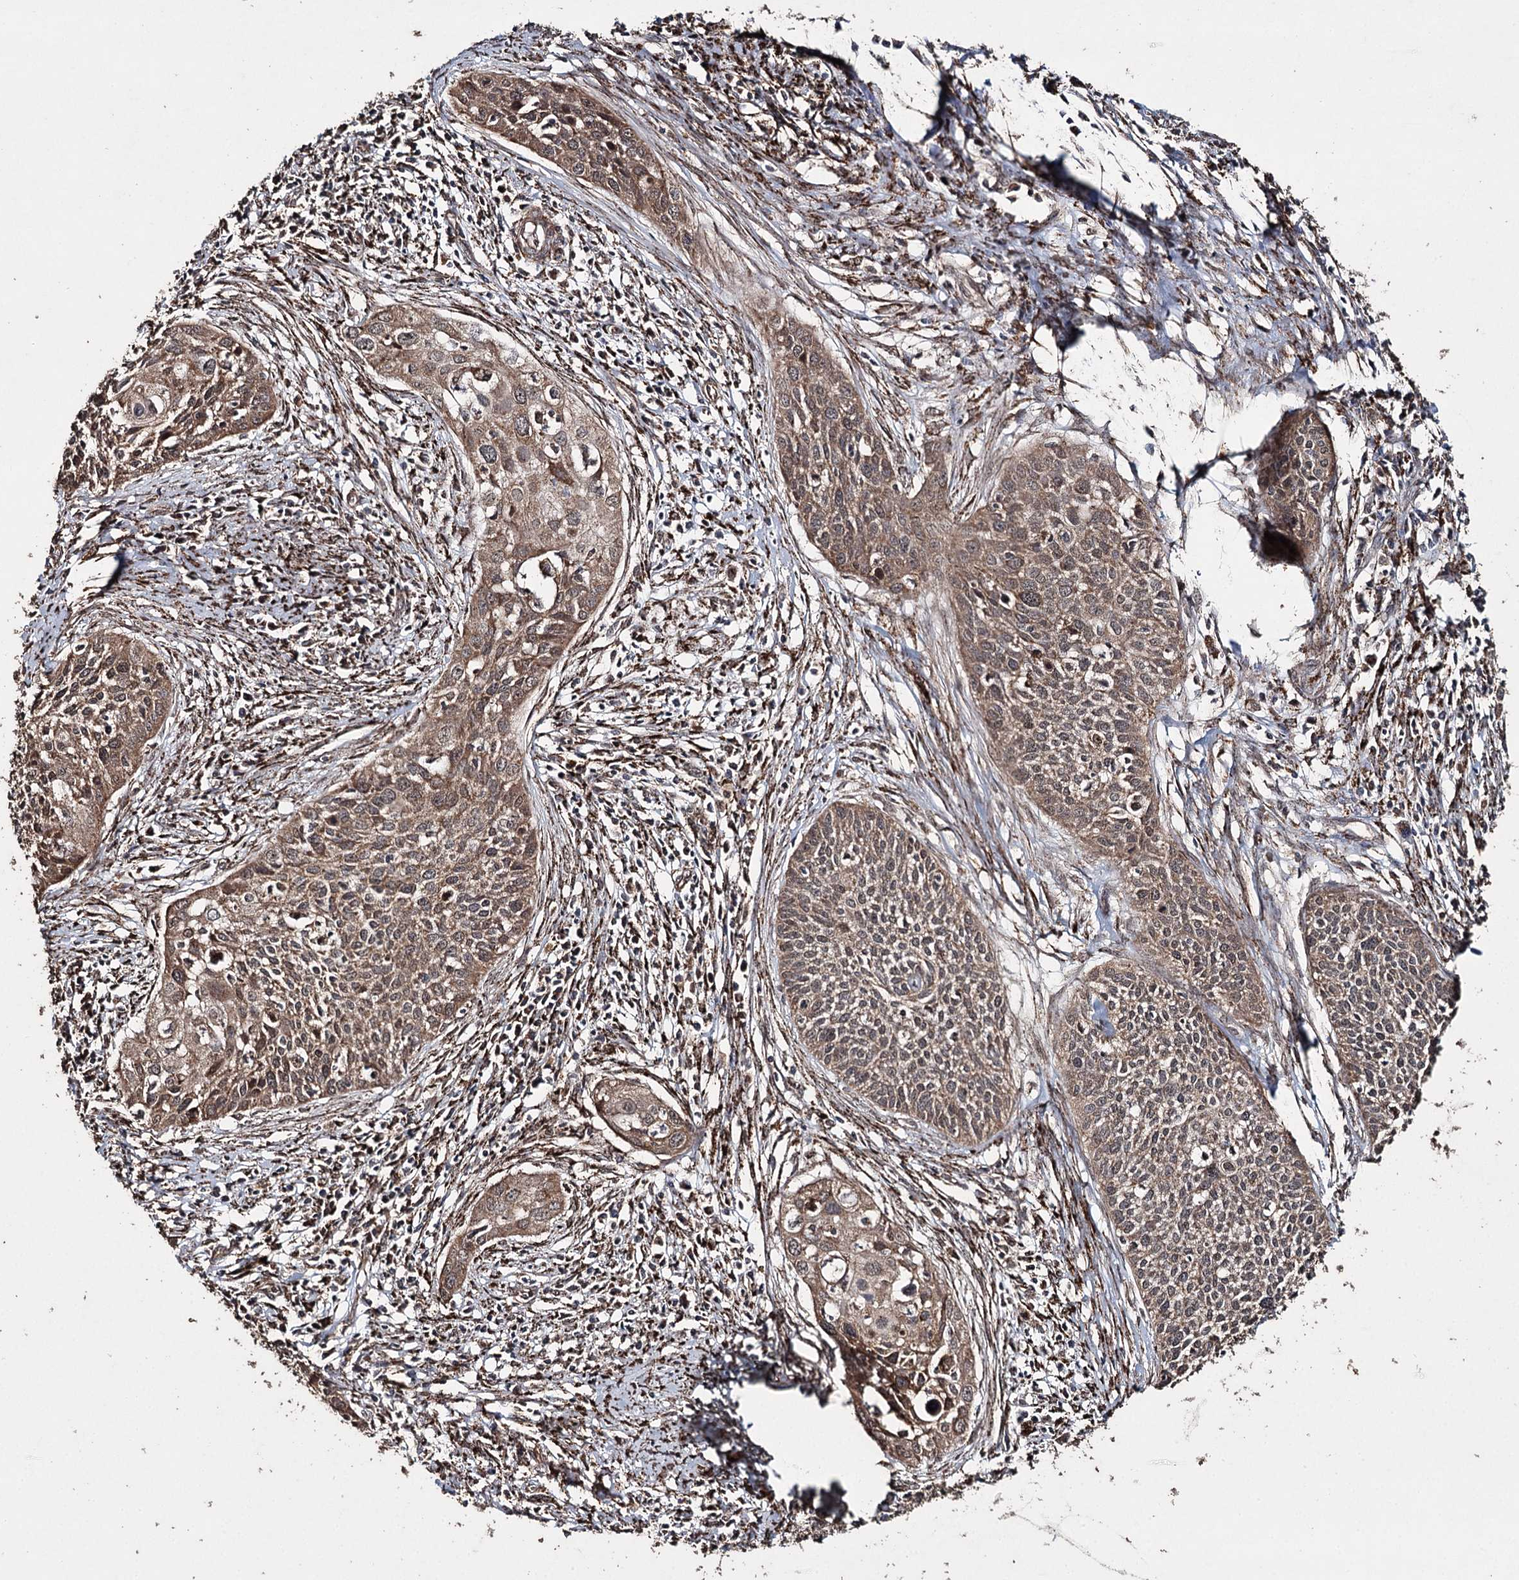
{"staining": {"intensity": "moderate", "quantity": ">75%", "location": "cytoplasmic/membranous"}, "tissue": "cervical cancer", "cell_type": "Tumor cells", "image_type": "cancer", "snomed": [{"axis": "morphology", "description": "Squamous cell carcinoma, NOS"}, {"axis": "topography", "description": "Cervix"}], "caption": "Cervical squamous cell carcinoma was stained to show a protein in brown. There is medium levels of moderate cytoplasmic/membranous staining in about >75% of tumor cells.", "gene": "SLF2", "patient": {"sex": "female", "age": 34}}